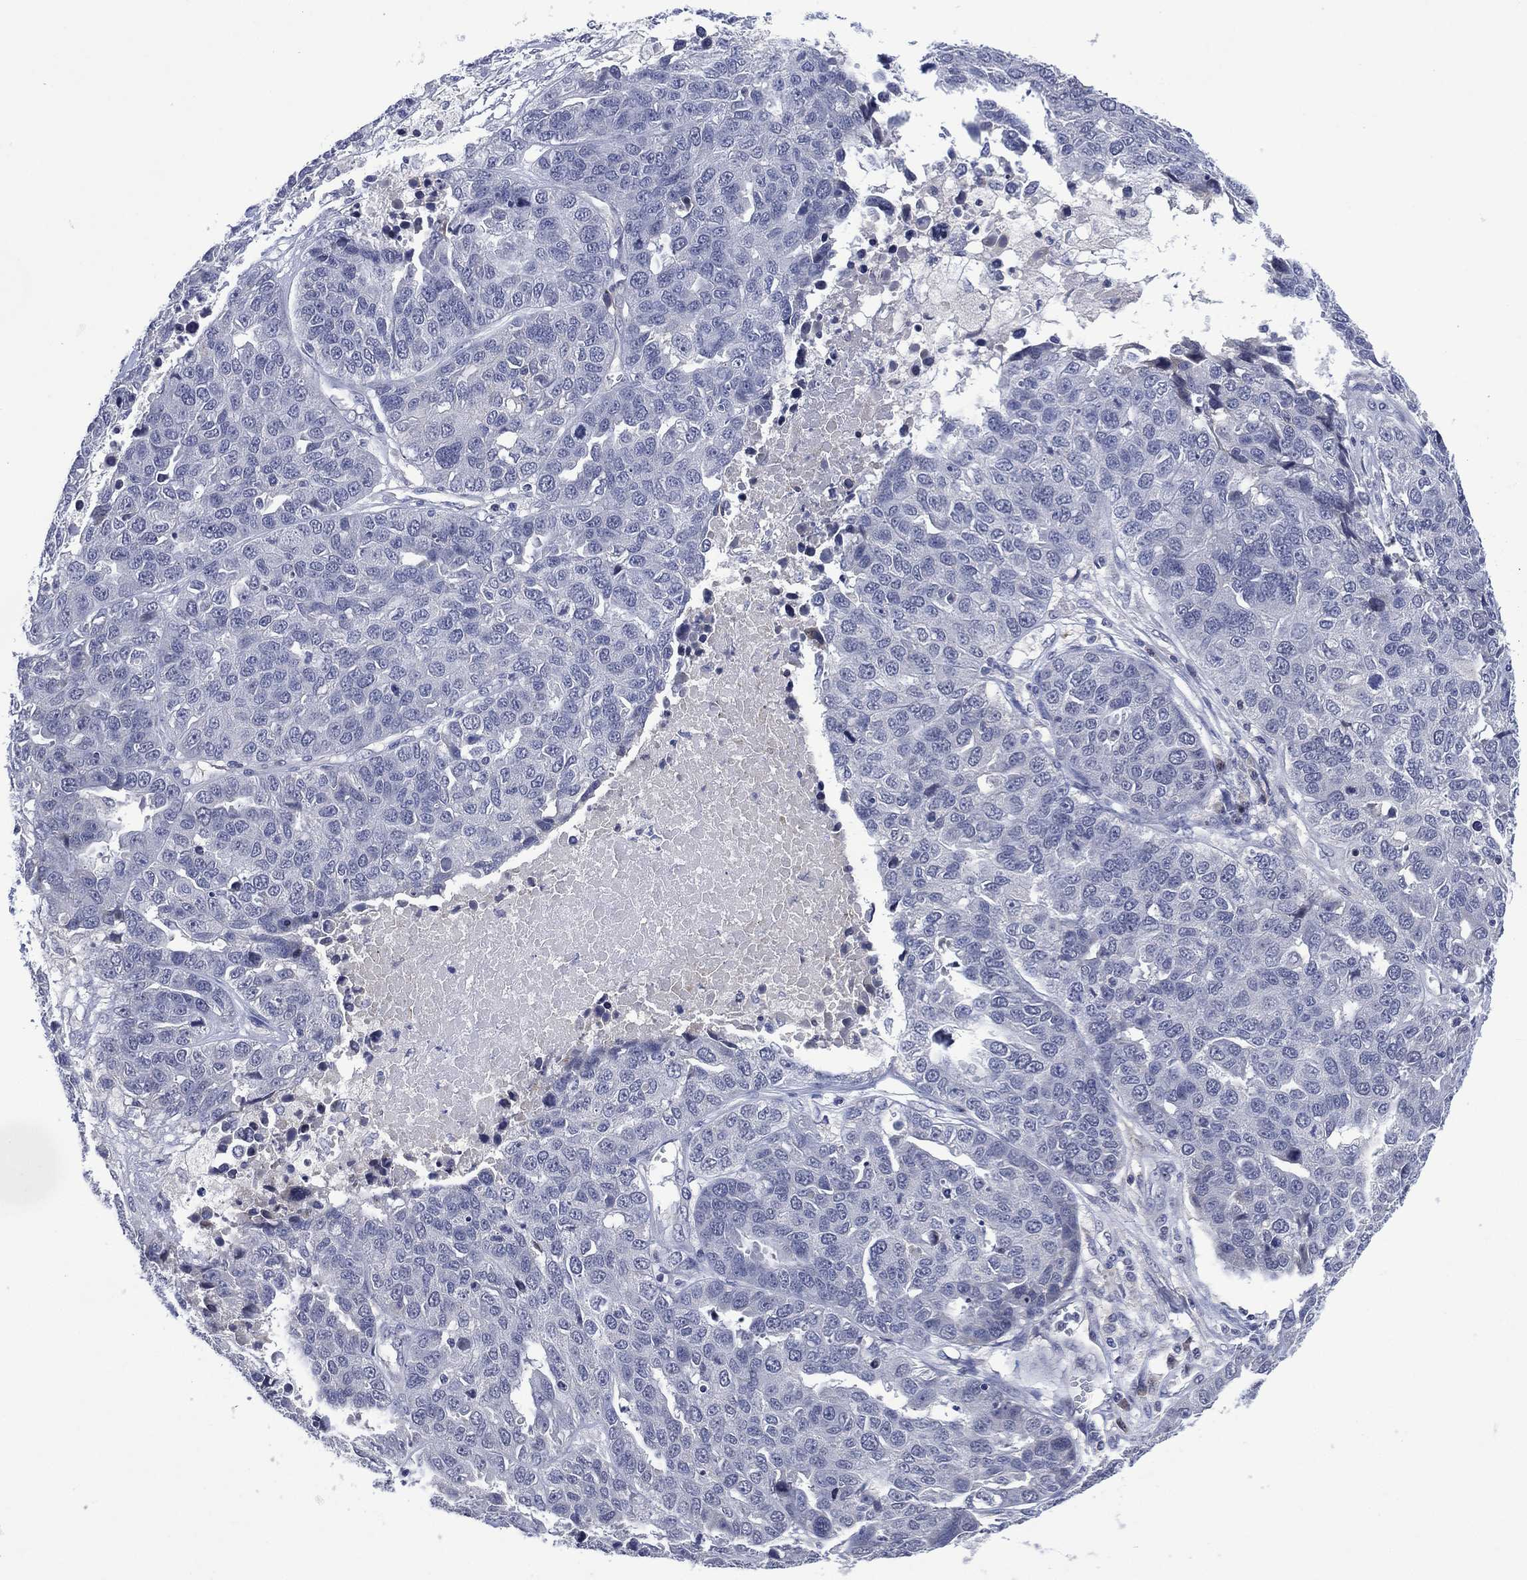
{"staining": {"intensity": "negative", "quantity": "none", "location": "none"}, "tissue": "ovarian cancer", "cell_type": "Tumor cells", "image_type": "cancer", "snomed": [{"axis": "morphology", "description": "Cystadenocarcinoma, serous, NOS"}, {"axis": "topography", "description": "Ovary"}], "caption": "An image of human serous cystadenocarcinoma (ovarian) is negative for staining in tumor cells.", "gene": "USP26", "patient": {"sex": "female", "age": 87}}